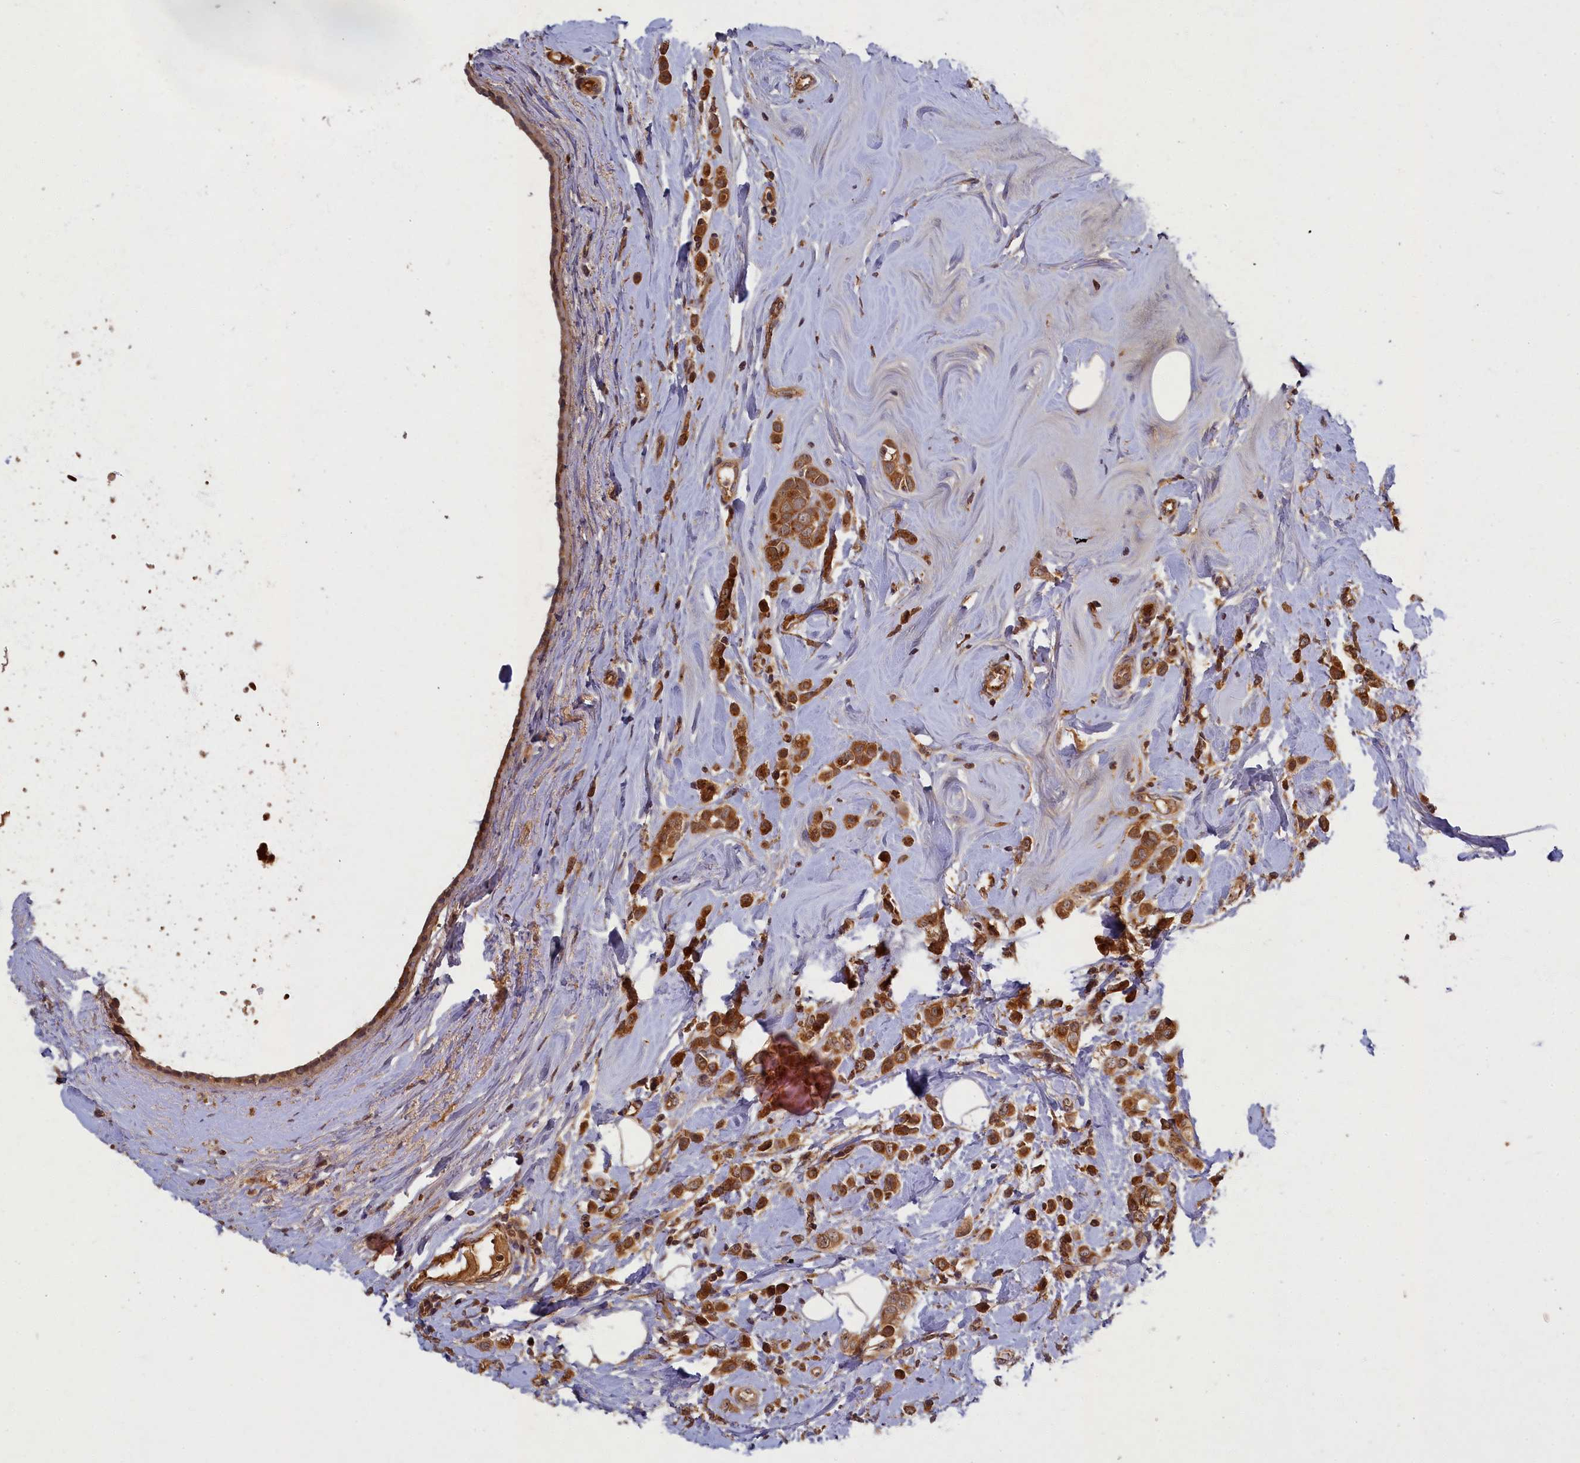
{"staining": {"intensity": "moderate", "quantity": ">75%", "location": "cytoplasmic/membranous"}, "tissue": "breast cancer", "cell_type": "Tumor cells", "image_type": "cancer", "snomed": [{"axis": "morphology", "description": "Lobular carcinoma"}, {"axis": "topography", "description": "Breast"}], "caption": "Protein expression analysis of breast lobular carcinoma displays moderate cytoplasmic/membranous expression in about >75% of tumor cells.", "gene": "BICD1", "patient": {"sex": "female", "age": 47}}